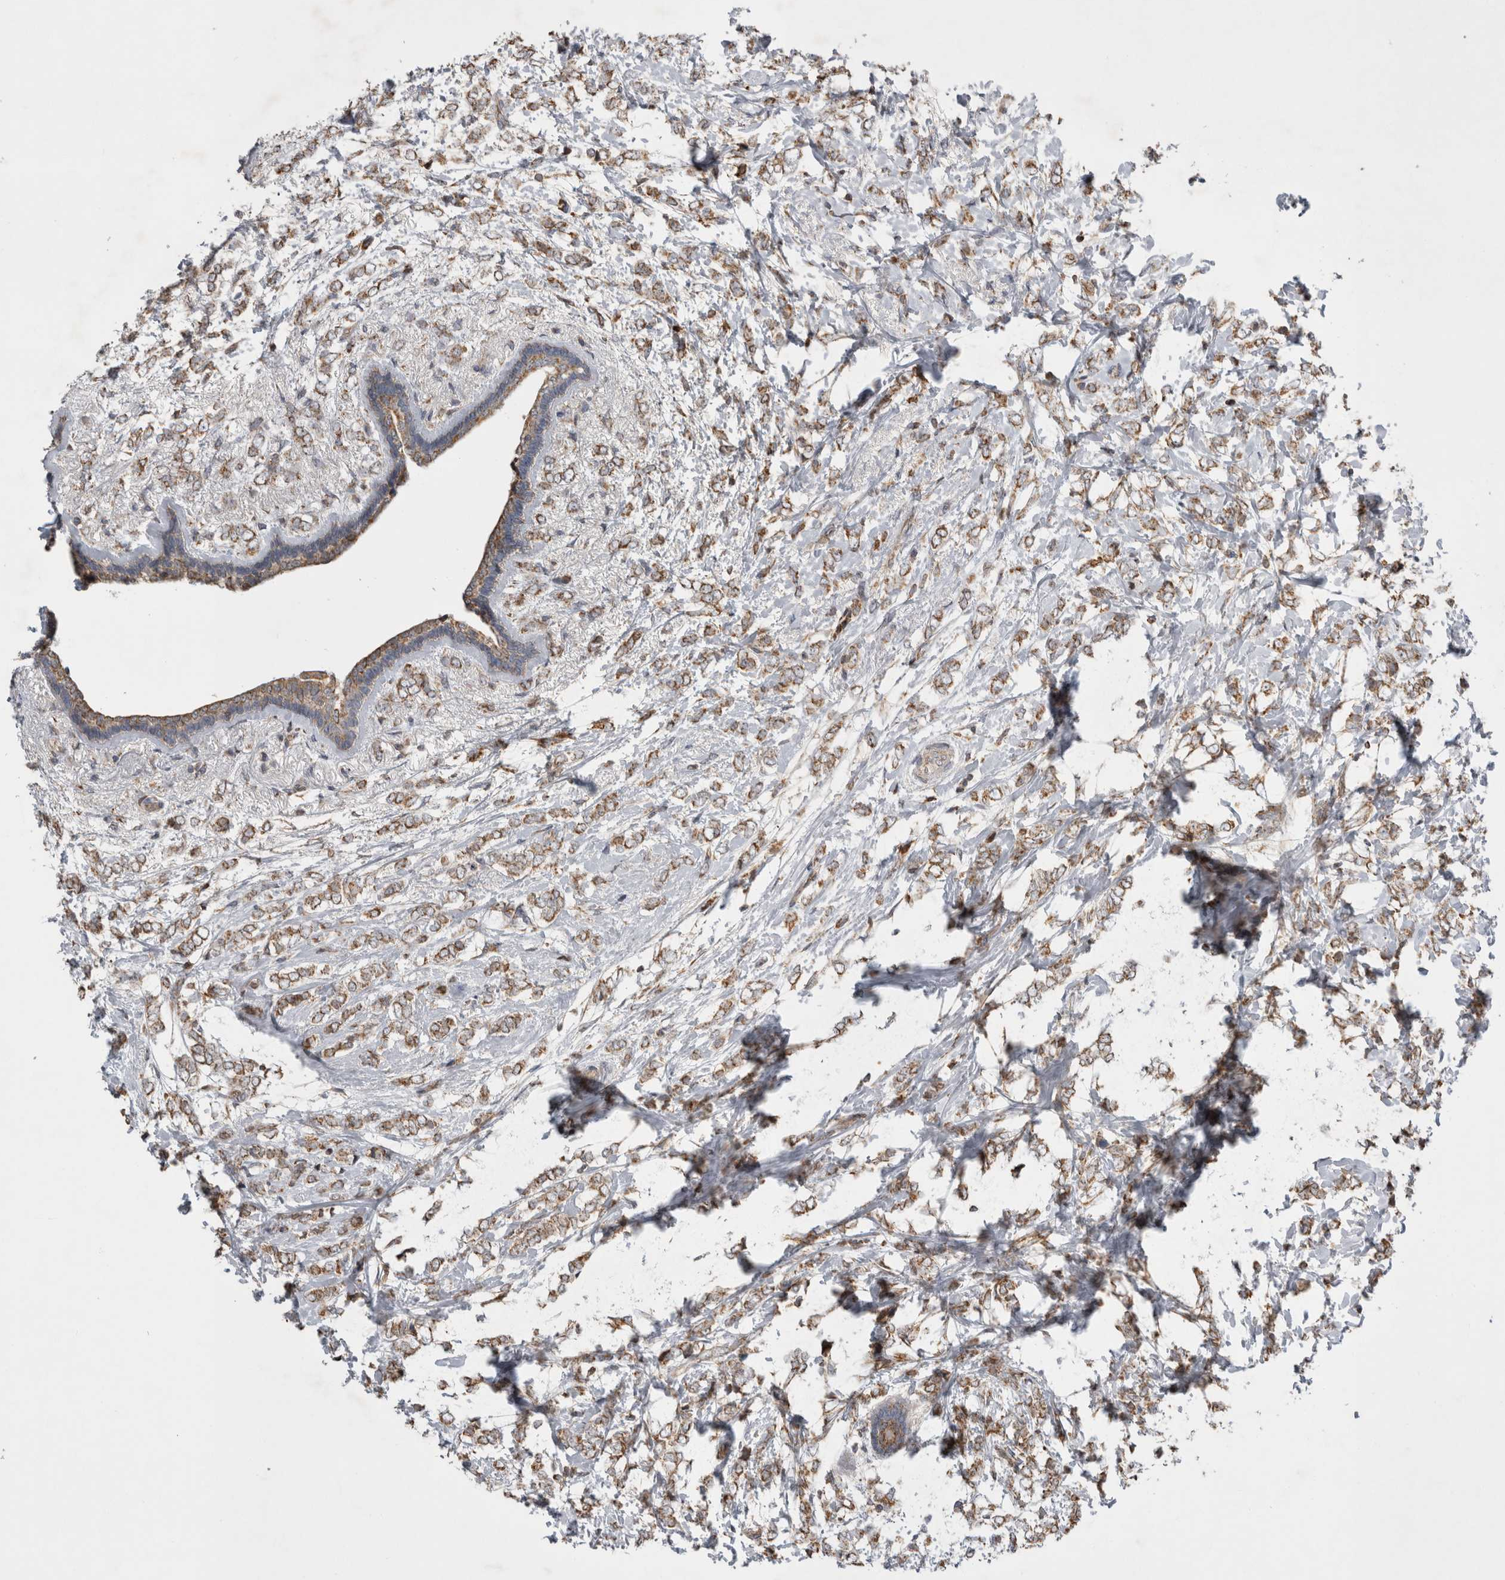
{"staining": {"intensity": "moderate", "quantity": ">75%", "location": "cytoplasmic/membranous"}, "tissue": "breast cancer", "cell_type": "Tumor cells", "image_type": "cancer", "snomed": [{"axis": "morphology", "description": "Normal tissue, NOS"}, {"axis": "morphology", "description": "Lobular carcinoma"}, {"axis": "topography", "description": "Breast"}], "caption": "High-magnification brightfield microscopy of breast cancer stained with DAB (brown) and counterstained with hematoxylin (blue). tumor cells exhibit moderate cytoplasmic/membranous positivity is seen in approximately>75% of cells. The protein is shown in brown color, while the nuclei are stained blue.", "gene": "KCNIP1", "patient": {"sex": "female", "age": 47}}